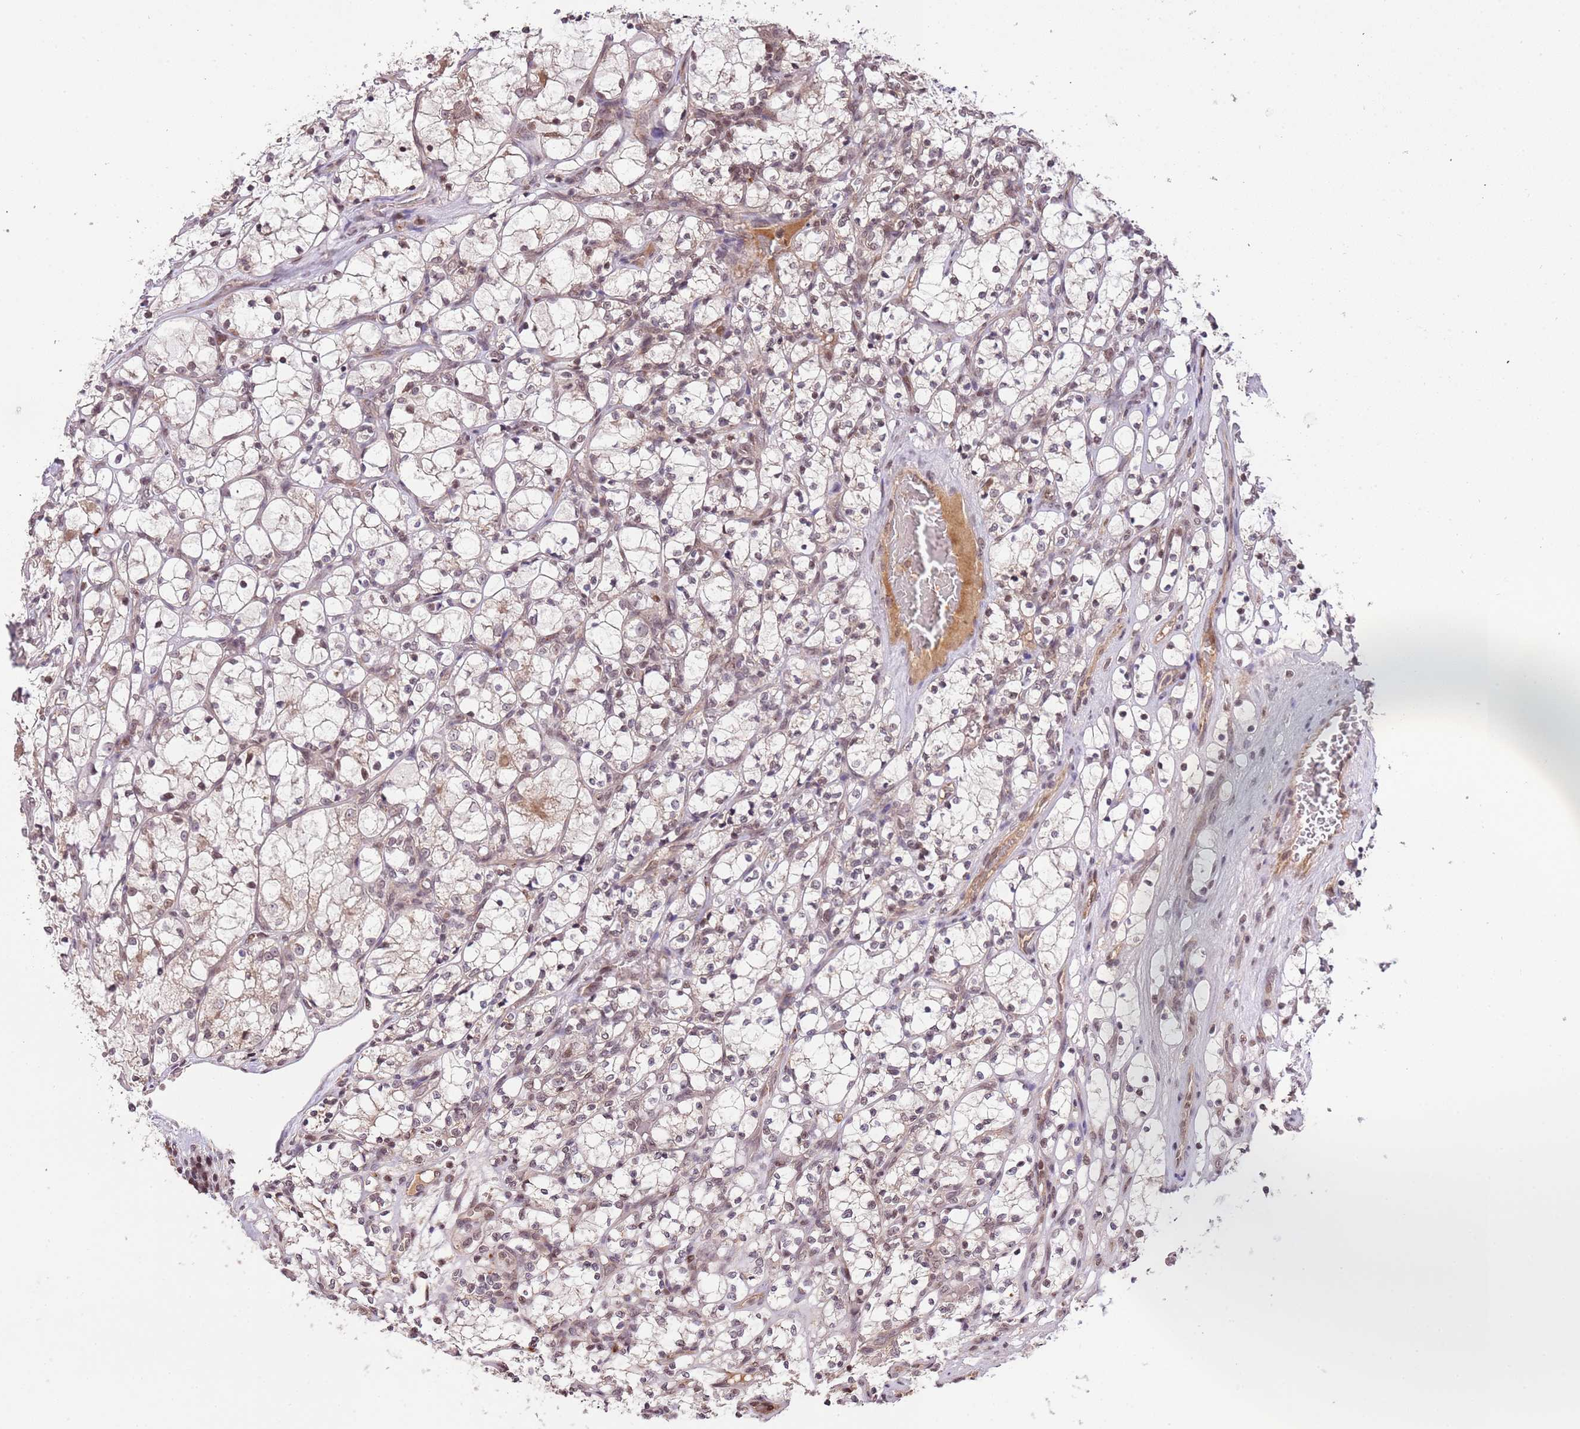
{"staining": {"intensity": "weak", "quantity": "<25%", "location": "nuclear"}, "tissue": "renal cancer", "cell_type": "Tumor cells", "image_type": "cancer", "snomed": [{"axis": "morphology", "description": "Adenocarcinoma, NOS"}, {"axis": "topography", "description": "Kidney"}], "caption": "DAB immunohistochemical staining of human renal adenocarcinoma shows no significant positivity in tumor cells. Brightfield microscopy of immunohistochemistry (IHC) stained with DAB (brown) and hematoxylin (blue), captured at high magnification.", "gene": "SAMSN1", "patient": {"sex": "female", "age": 69}}